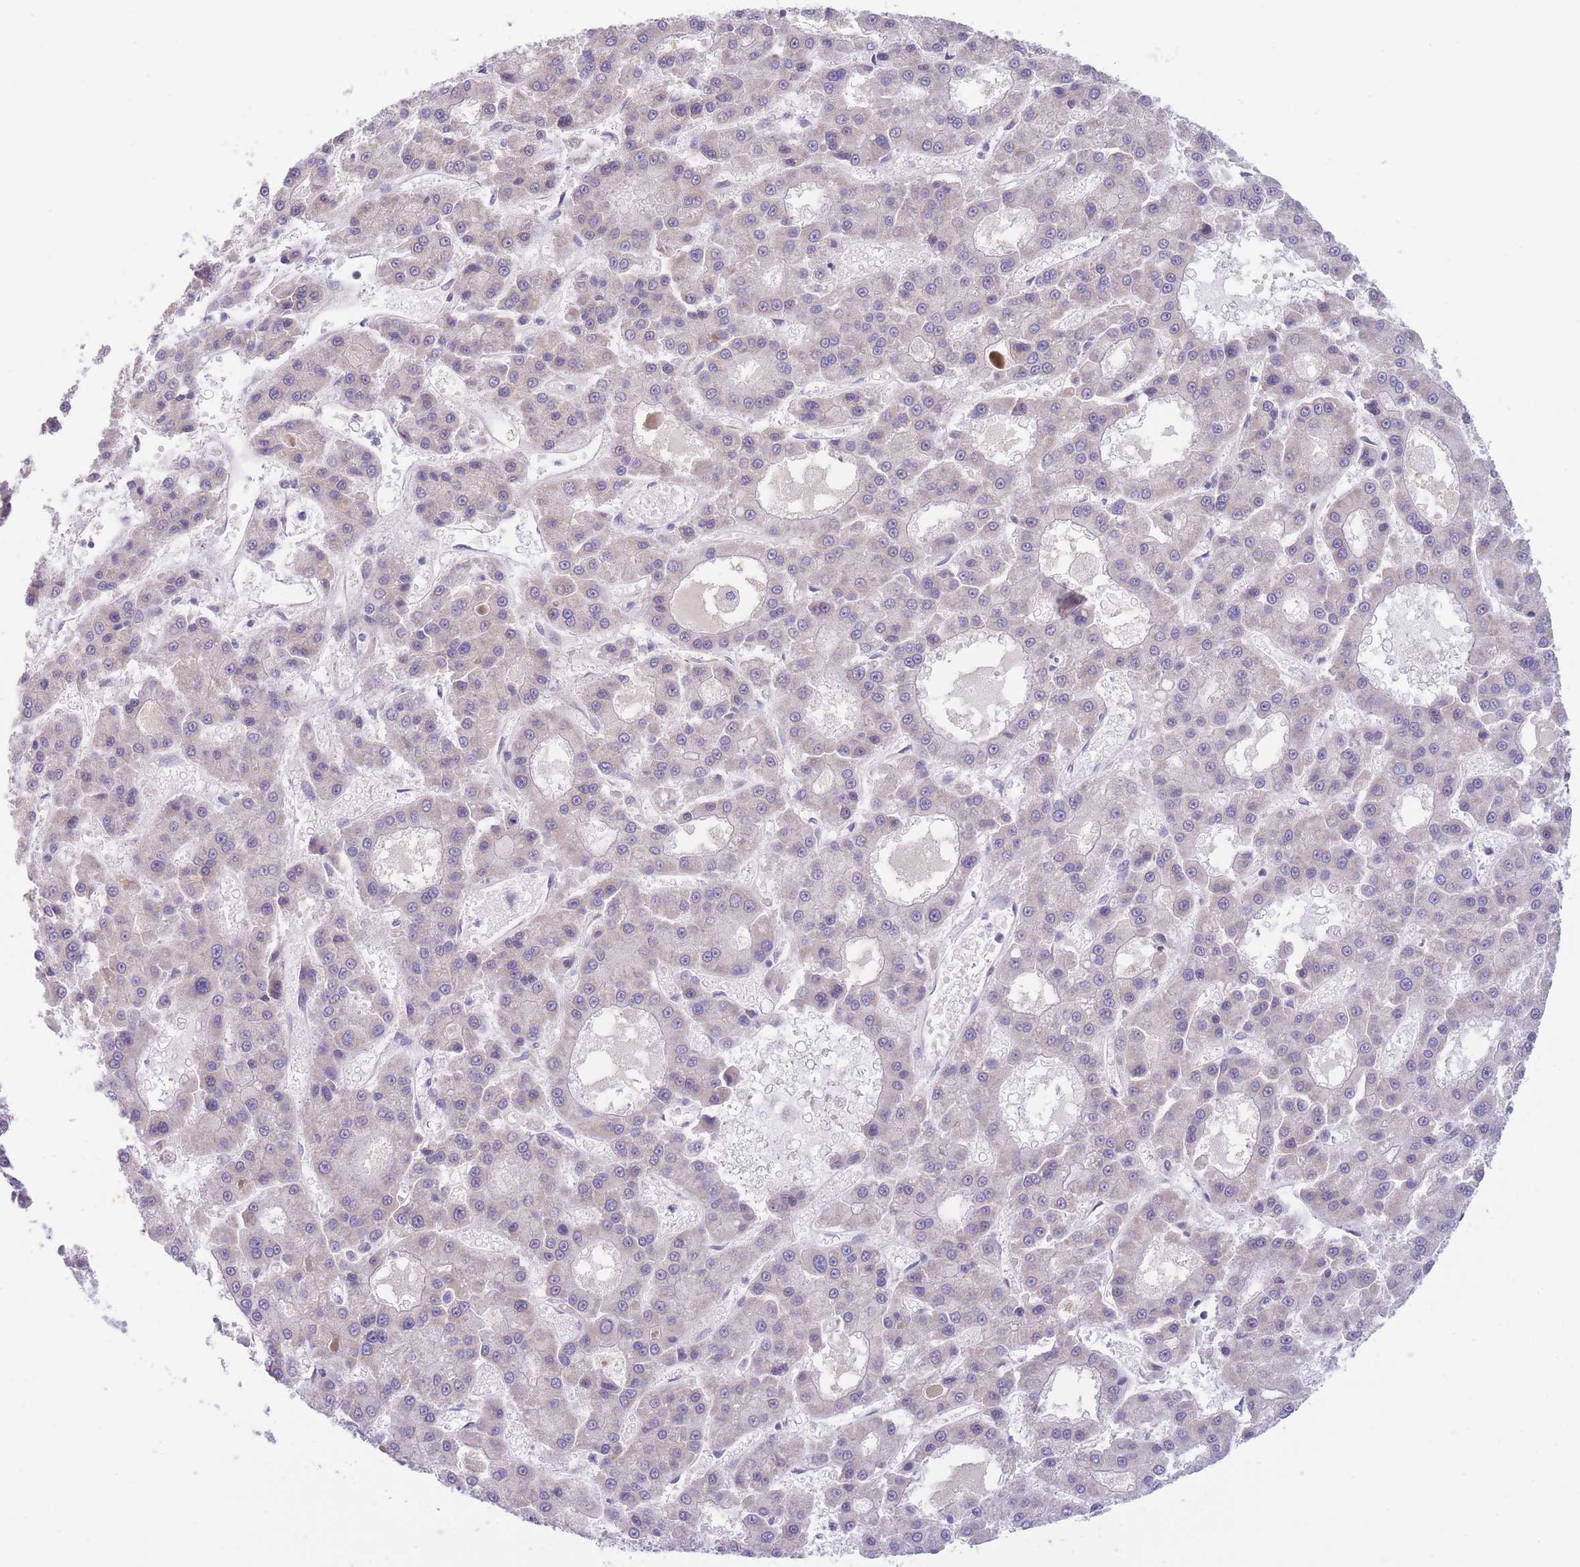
{"staining": {"intensity": "negative", "quantity": "none", "location": "none"}, "tissue": "liver cancer", "cell_type": "Tumor cells", "image_type": "cancer", "snomed": [{"axis": "morphology", "description": "Carcinoma, Hepatocellular, NOS"}, {"axis": "topography", "description": "Liver"}], "caption": "Micrograph shows no protein positivity in tumor cells of liver cancer (hepatocellular carcinoma) tissue.", "gene": "CDC25B", "patient": {"sex": "male", "age": 70}}